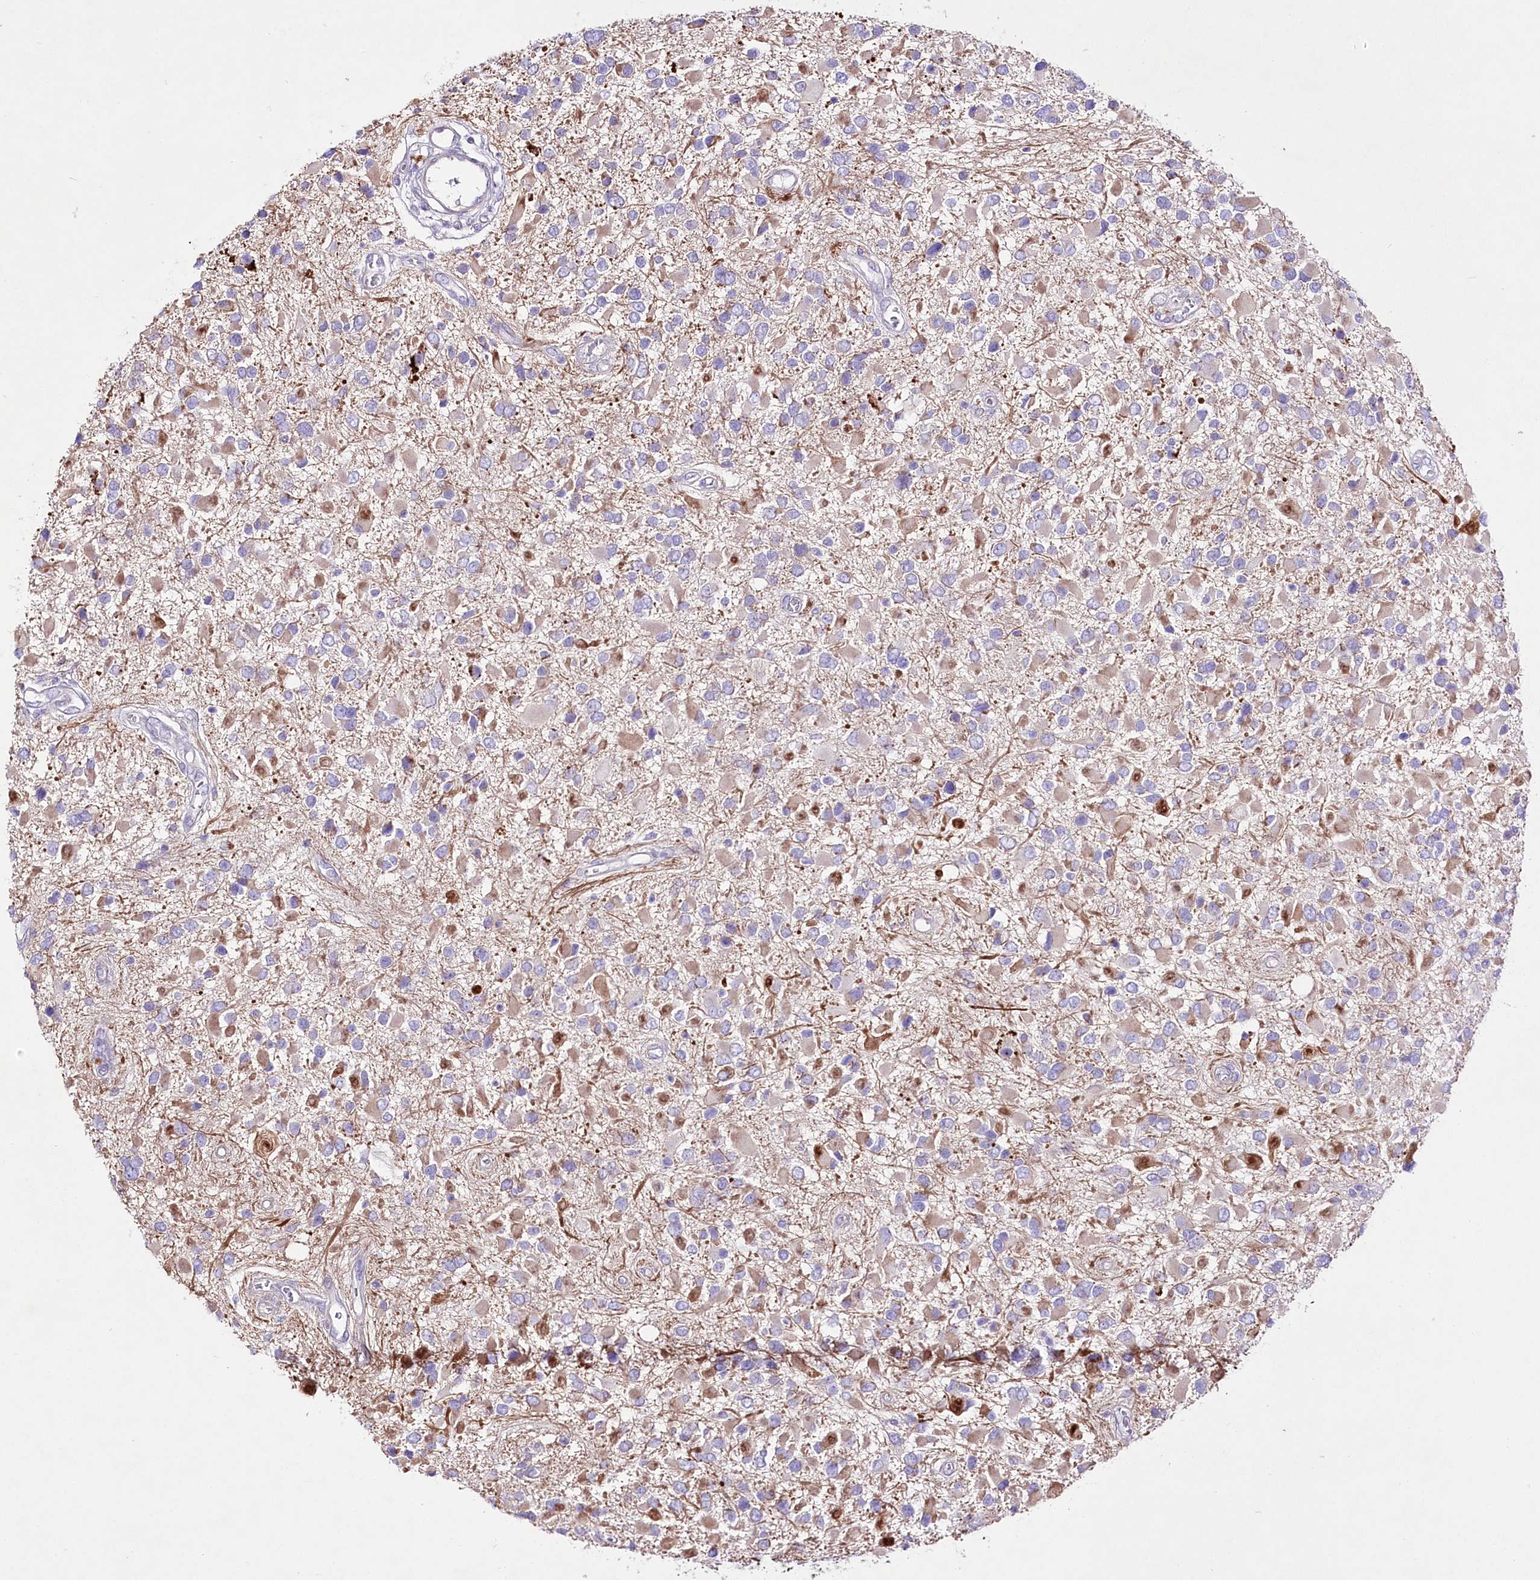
{"staining": {"intensity": "moderate", "quantity": ">75%", "location": "cytoplasmic/membranous"}, "tissue": "glioma", "cell_type": "Tumor cells", "image_type": "cancer", "snomed": [{"axis": "morphology", "description": "Glioma, malignant, High grade"}, {"axis": "topography", "description": "Brain"}], "caption": "Protein analysis of glioma tissue displays moderate cytoplasmic/membranous staining in about >75% of tumor cells.", "gene": "LRRC14B", "patient": {"sex": "male", "age": 53}}